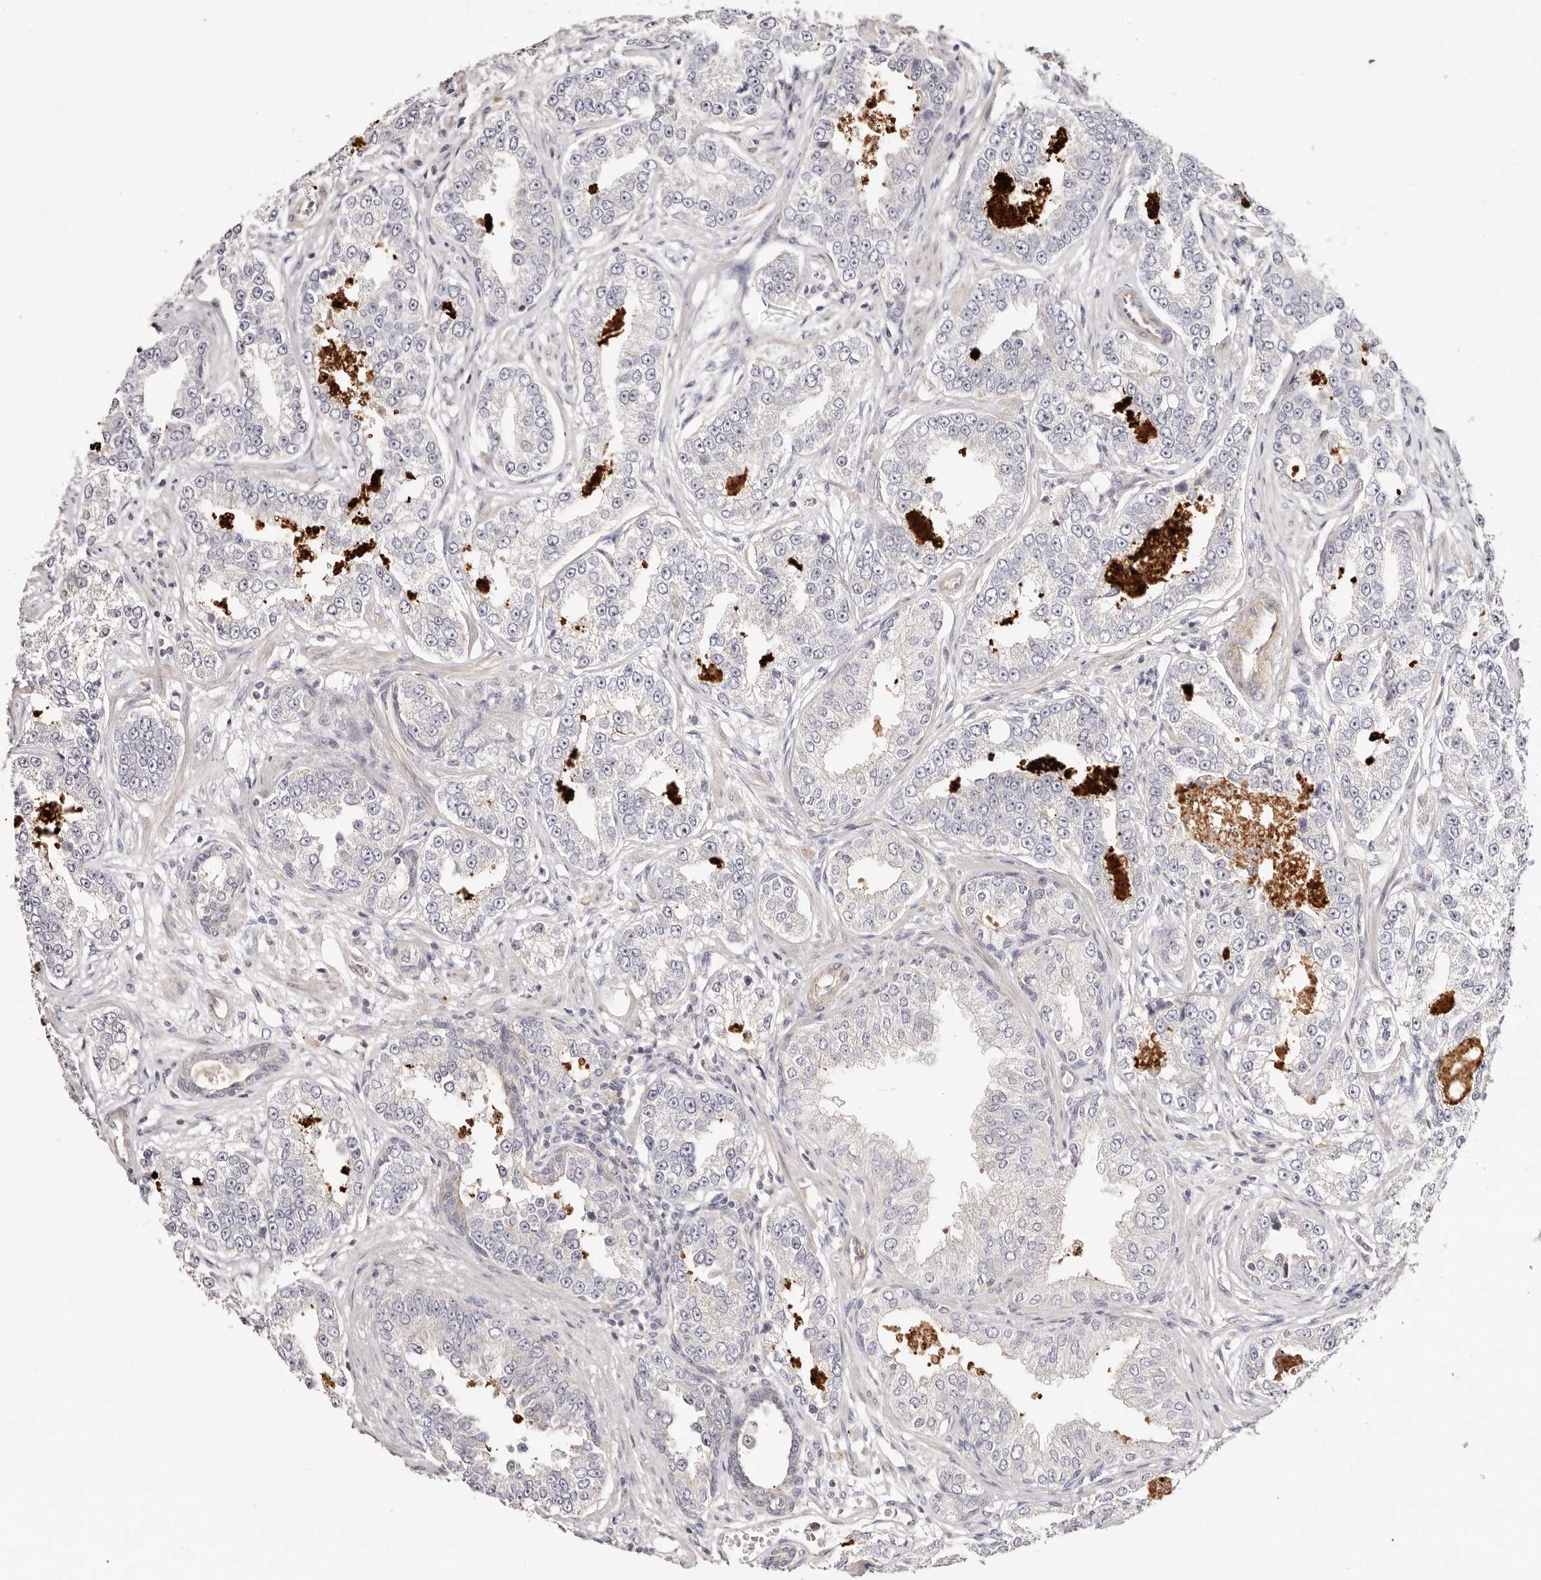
{"staining": {"intensity": "negative", "quantity": "none", "location": "none"}, "tissue": "prostate cancer", "cell_type": "Tumor cells", "image_type": "cancer", "snomed": [{"axis": "morphology", "description": "Normal tissue, NOS"}, {"axis": "morphology", "description": "Adenocarcinoma, High grade"}, {"axis": "topography", "description": "Prostate"}], "caption": "Human prostate cancer (high-grade adenocarcinoma) stained for a protein using immunohistochemistry (IHC) reveals no staining in tumor cells.", "gene": "SLC35B2", "patient": {"sex": "male", "age": 83}}